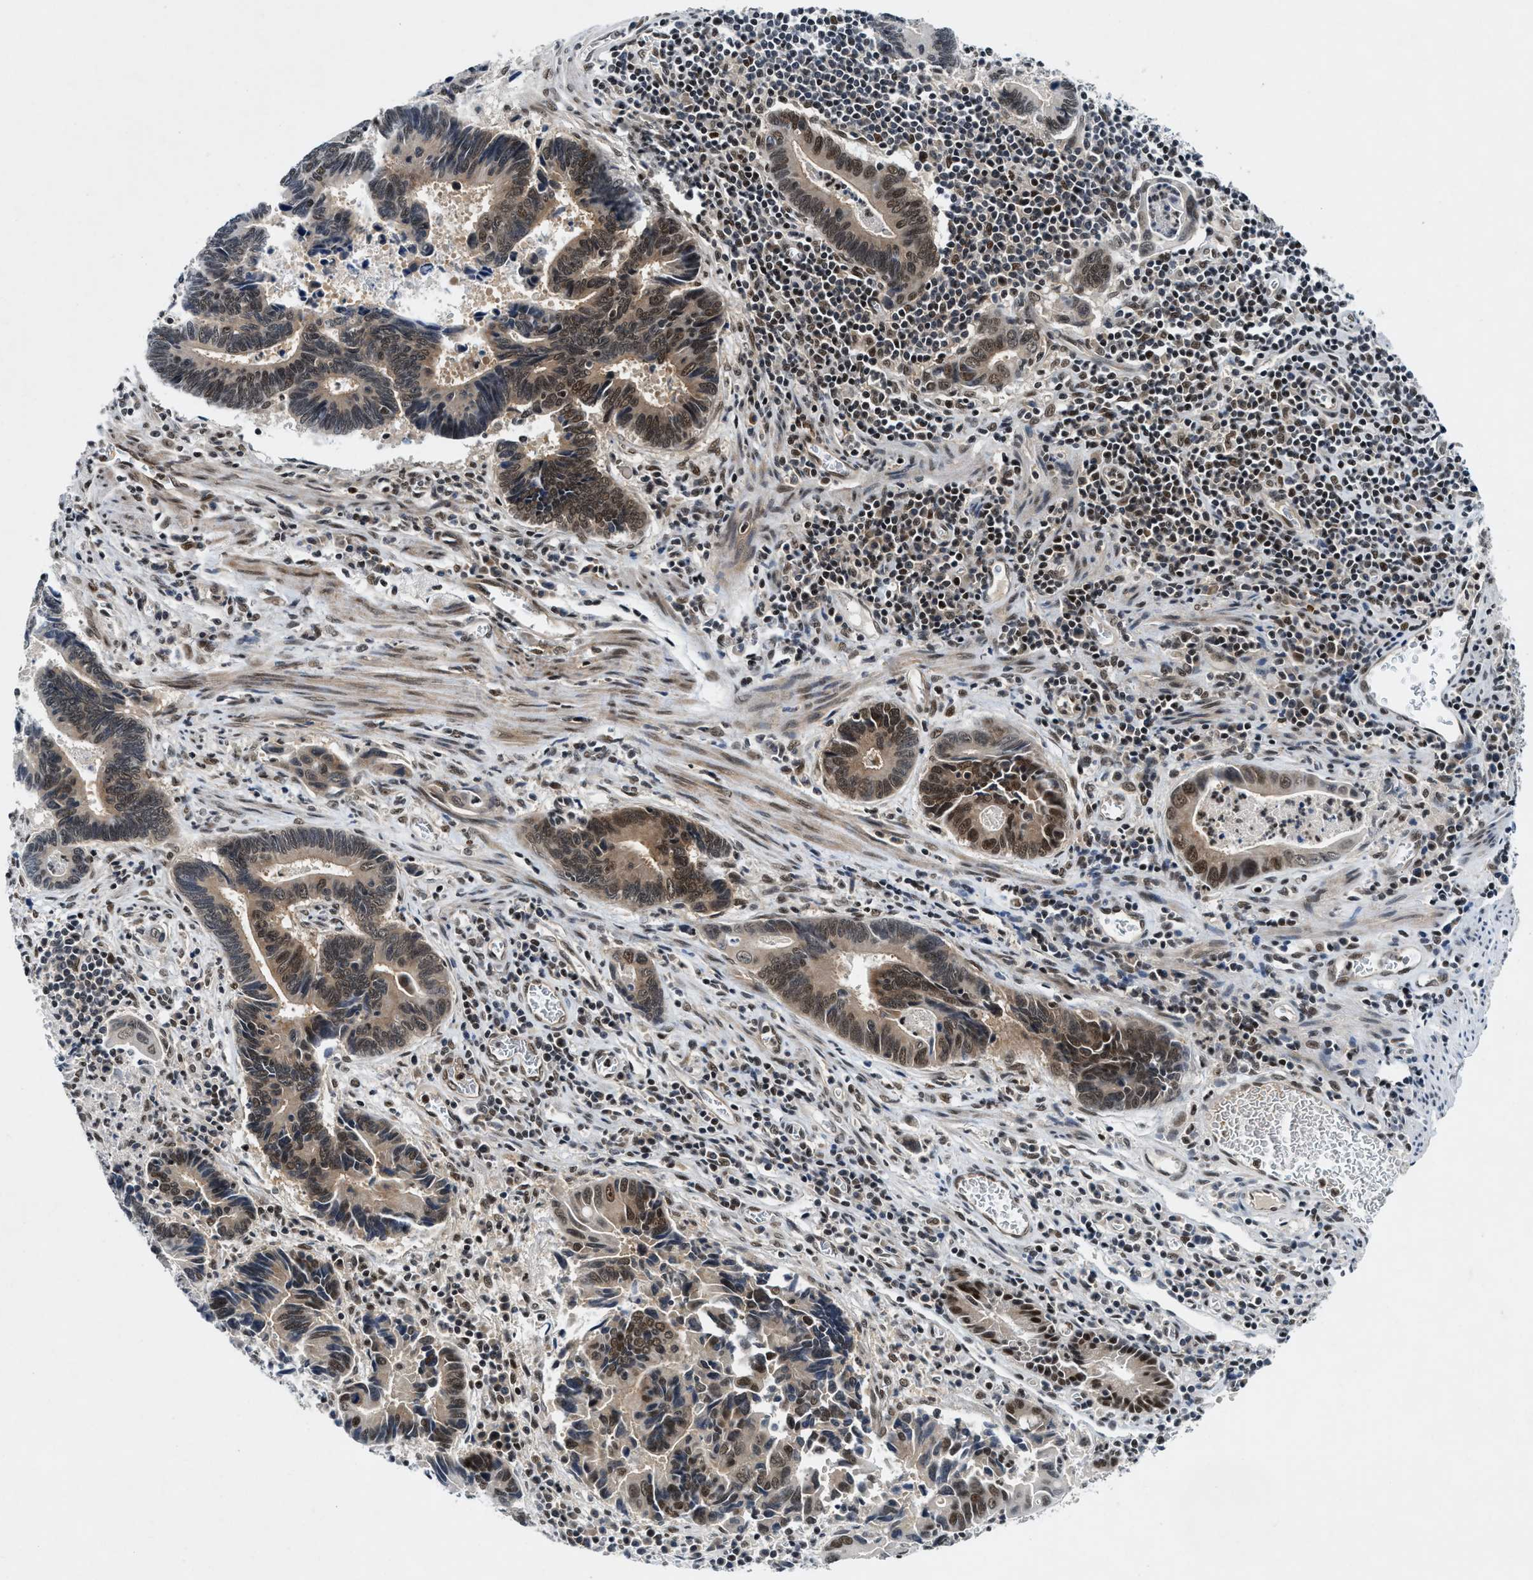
{"staining": {"intensity": "moderate", "quantity": "25%-75%", "location": "cytoplasmic/membranous,nuclear"}, "tissue": "pancreatic cancer", "cell_type": "Tumor cells", "image_type": "cancer", "snomed": [{"axis": "morphology", "description": "Adenocarcinoma, NOS"}, {"axis": "topography", "description": "Pancreas"}], "caption": "IHC micrograph of neoplastic tissue: human pancreatic cancer stained using immunohistochemistry displays medium levels of moderate protein expression localized specifically in the cytoplasmic/membranous and nuclear of tumor cells, appearing as a cytoplasmic/membranous and nuclear brown color.", "gene": "NCOA1", "patient": {"sex": "female", "age": 70}}